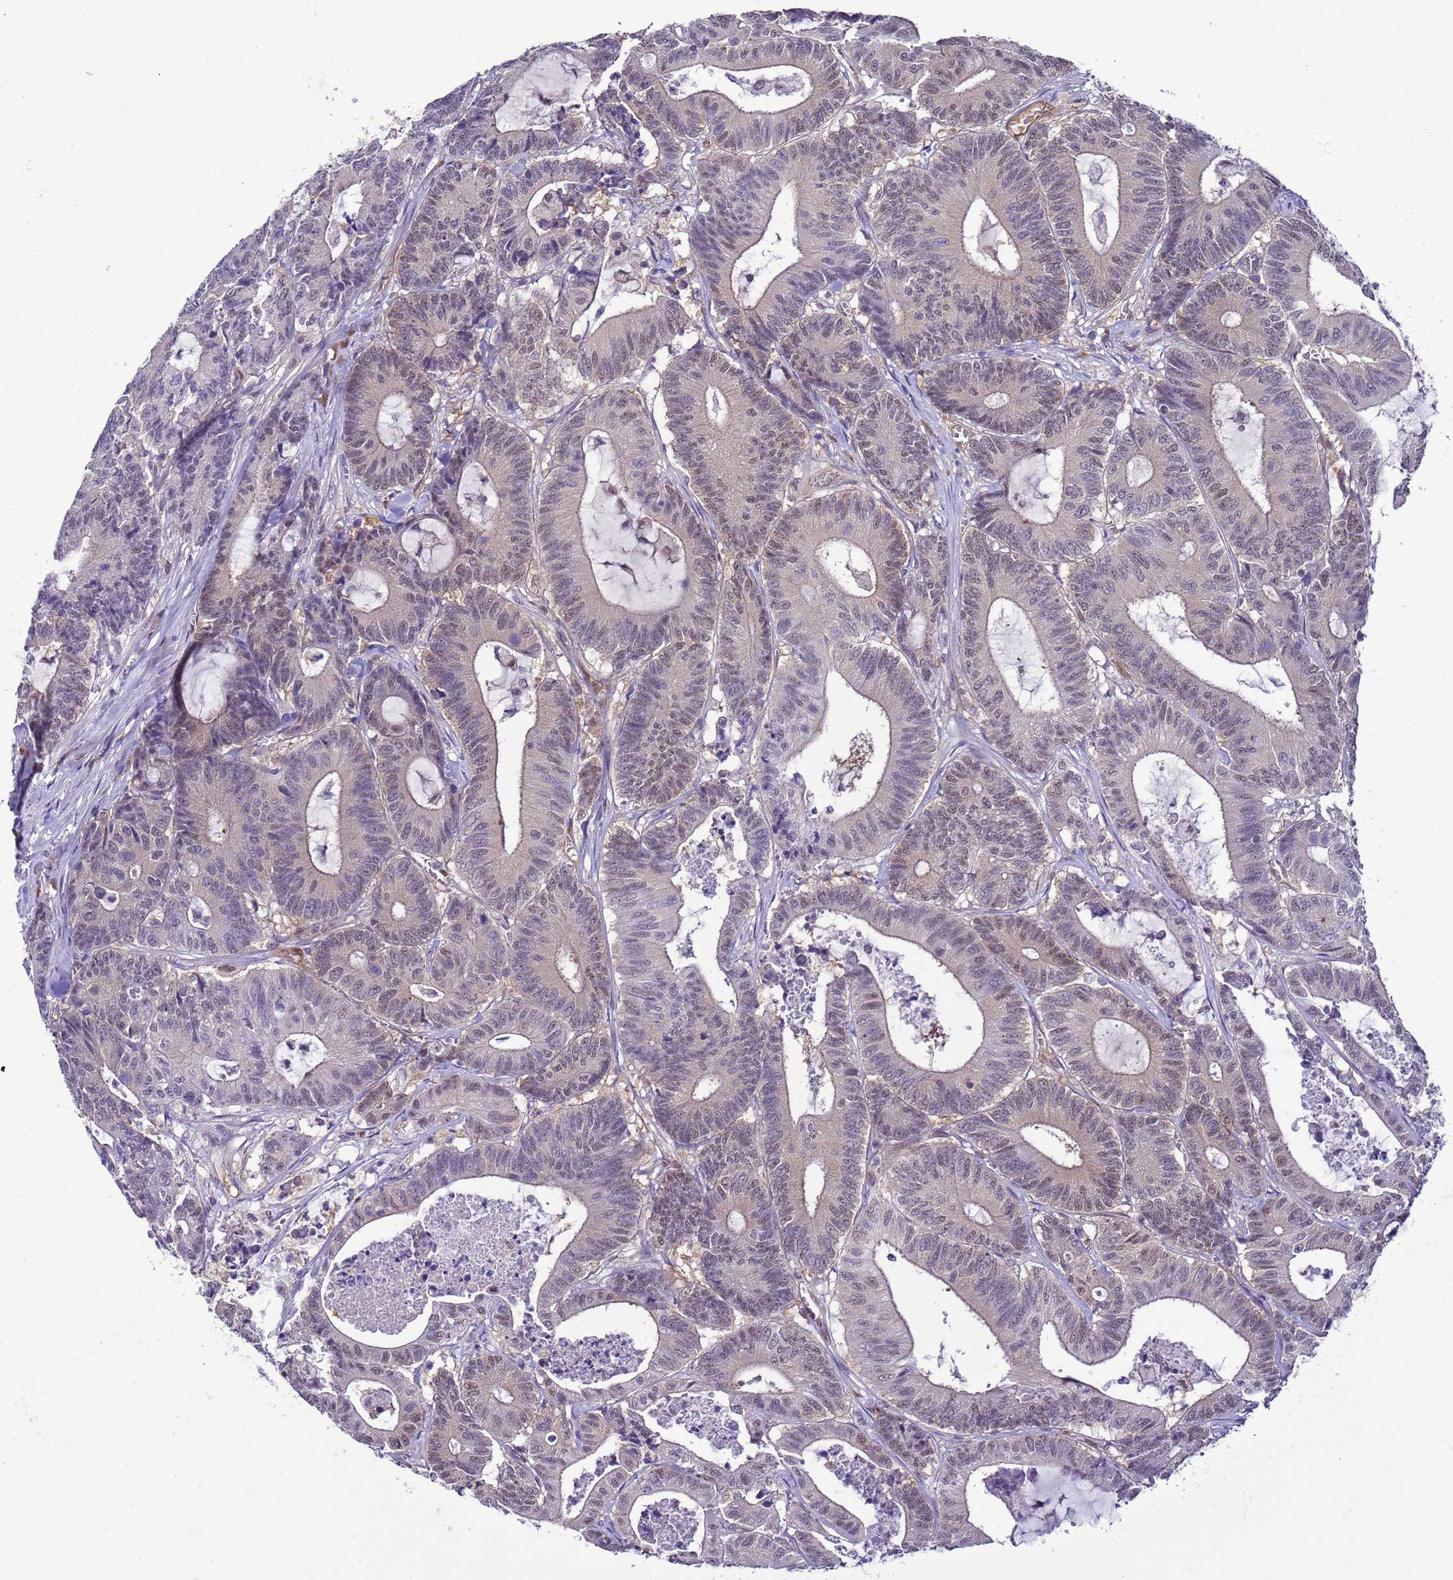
{"staining": {"intensity": "weak", "quantity": "25%-75%", "location": "nuclear"}, "tissue": "colorectal cancer", "cell_type": "Tumor cells", "image_type": "cancer", "snomed": [{"axis": "morphology", "description": "Adenocarcinoma, NOS"}, {"axis": "topography", "description": "Colon"}], "caption": "High-power microscopy captured an immunohistochemistry (IHC) histopathology image of colorectal cancer (adenocarcinoma), revealing weak nuclear staining in about 25%-75% of tumor cells. Nuclei are stained in blue.", "gene": "DDI2", "patient": {"sex": "female", "age": 84}}